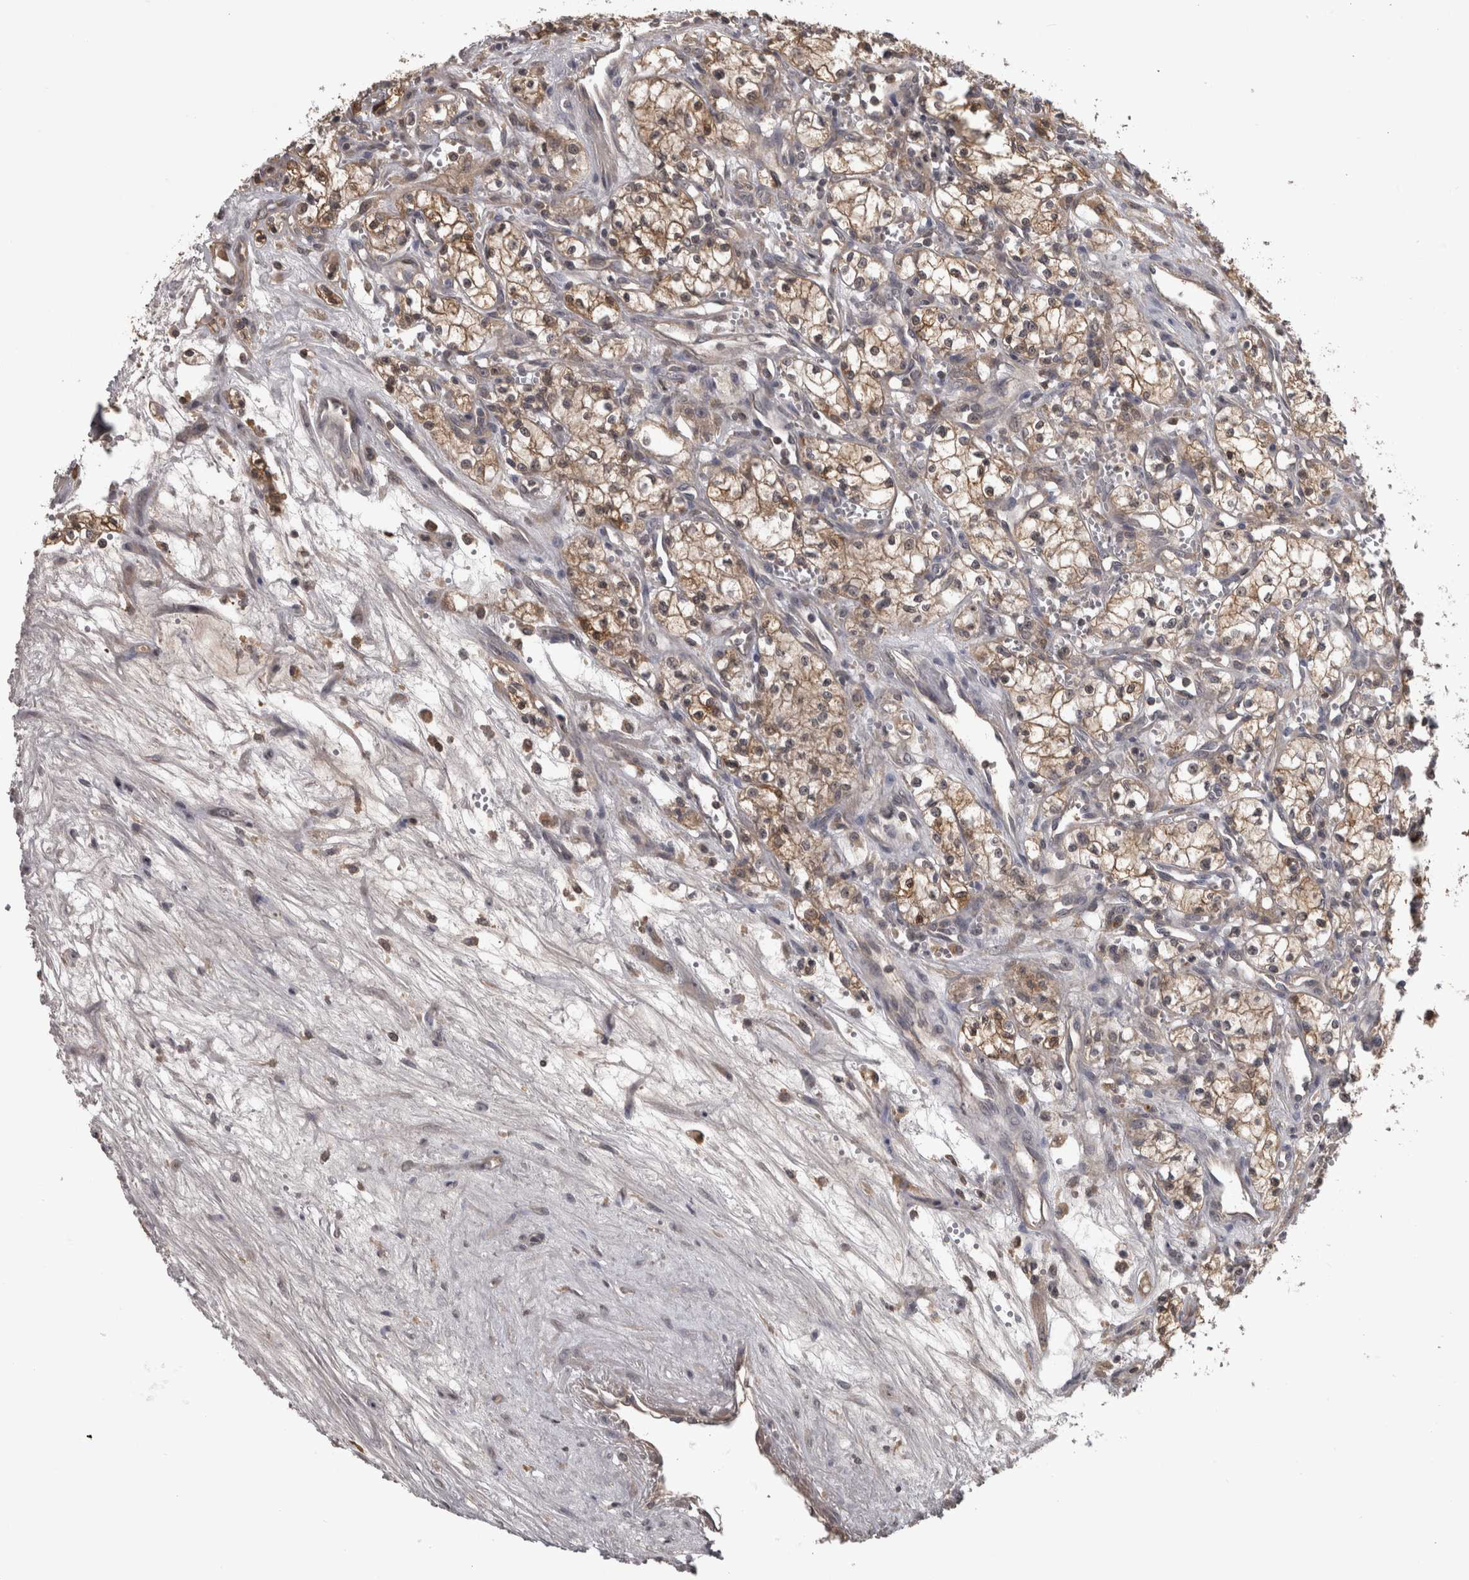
{"staining": {"intensity": "weak", "quantity": ">75%", "location": "cytoplasmic/membranous"}, "tissue": "renal cancer", "cell_type": "Tumor cells", "image_type": "cancer", "snomed": [{"axis": "morphology", "description": "Adenocarcinoma, NOS"}, {"axis": "topography", "description": "Kidney"}], "caption": "Immunohistochemistry (IHC) histopathology image of neoplastic tissue: adenocarcinoma (renal) stained using IHC displays low levels of weak protein expression localized specifically in the cytoplasmic/membranous of tumor cells, appearing as a cytoplasmic/membranous brown color.", "gene": "APRT", "patient": {"sex": "male", "age": 59}}